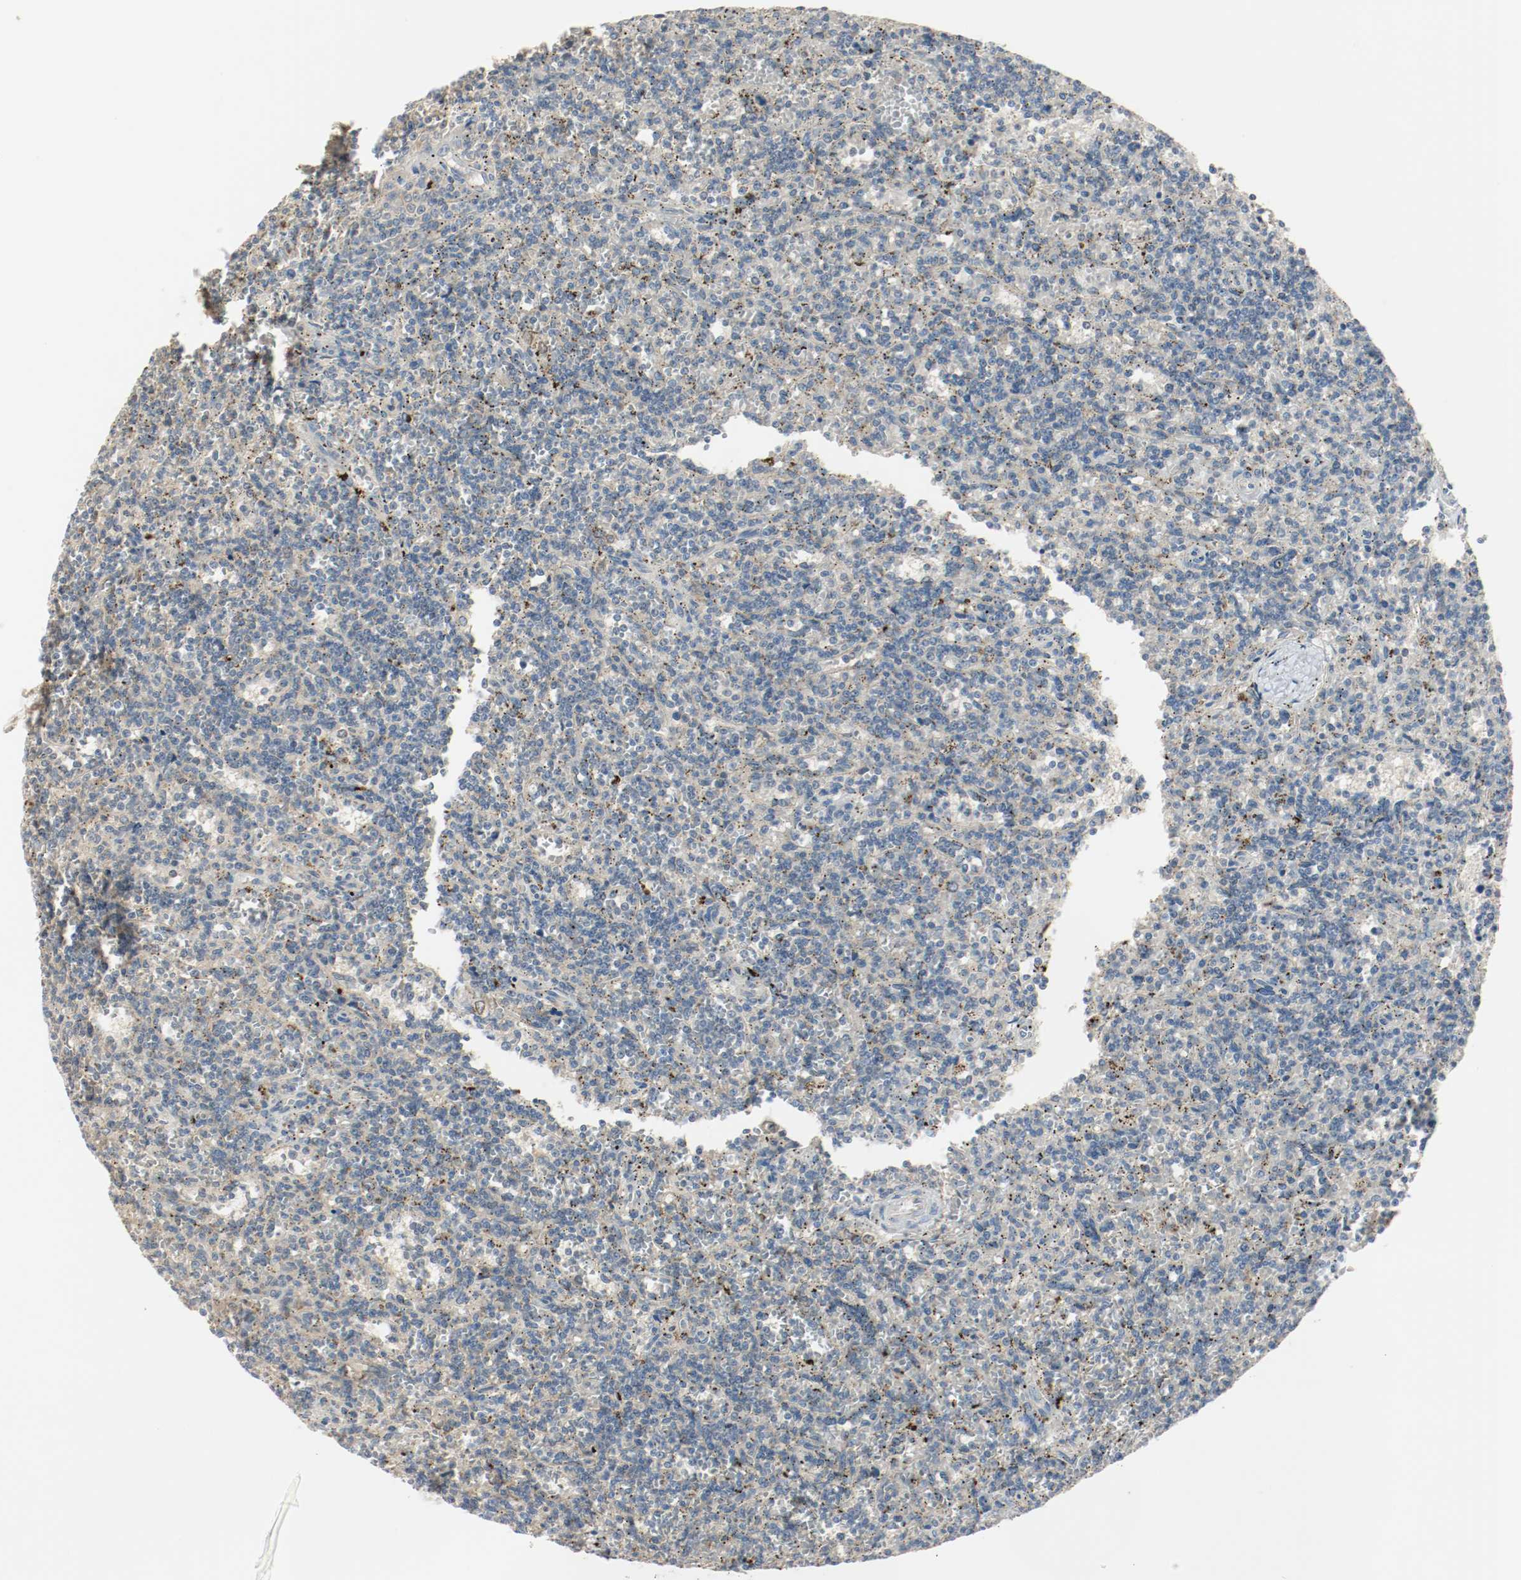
{"staining": {"intensity": "negative", "quantity": "none", "location": "none"}, "tissue": "lymphoma", "cell_type": "Tumor cells", "image_type": "cancer", "snomed": [{"axis": "morphology", "description": "Malignant lymphoma, non-Hodgkin's type, Low grade"}, {"axis": "topography", "description": "Spleen"}], "caption": "Immunohistochemistry of human malignant lymphoma, non-Hodgkin's type (low-grade) shows no staining in tumor cells.", "gene": "MELTF", "patient": {"sex": "male", "age": 73}}